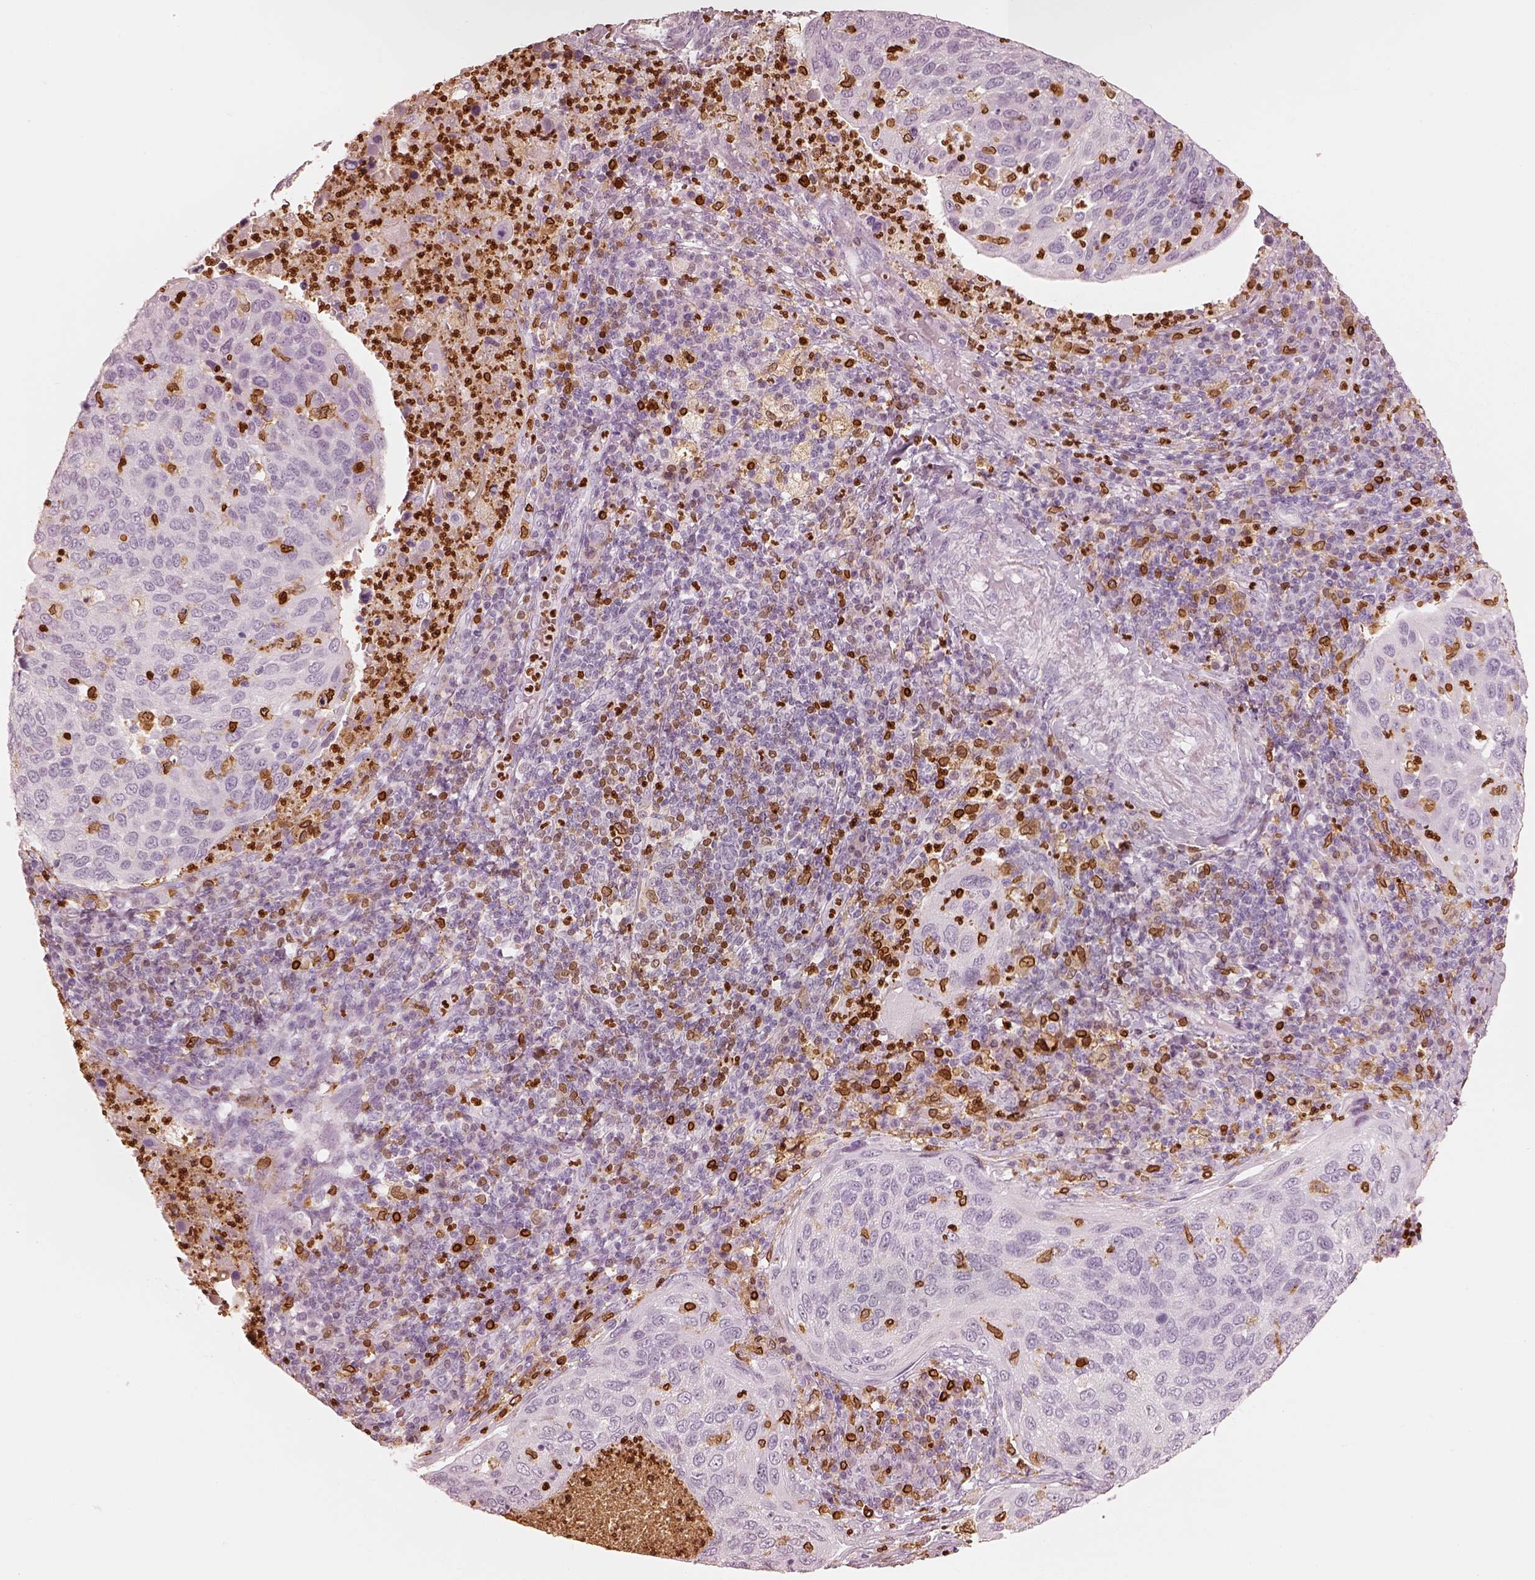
{"staining": {"intensity": "negative", "quantity": "none", "location": "none"}, "tissue": "cervical cancer", "cell_type": "Tumor cells", "image_type": "cancer", "snomed": [{"axis": "morphology", "description": "Squamous cell carcinoma, NOS"}, {"axis": "topography", "description": "Cervix"}], "caption": "Tumor cells are negative for protein expression in human squamous cell carcinoma (cervical). Nuclei are stained in blue.", "gene": "ALOX5", "patient": {"sex": "female", "age": 54}}